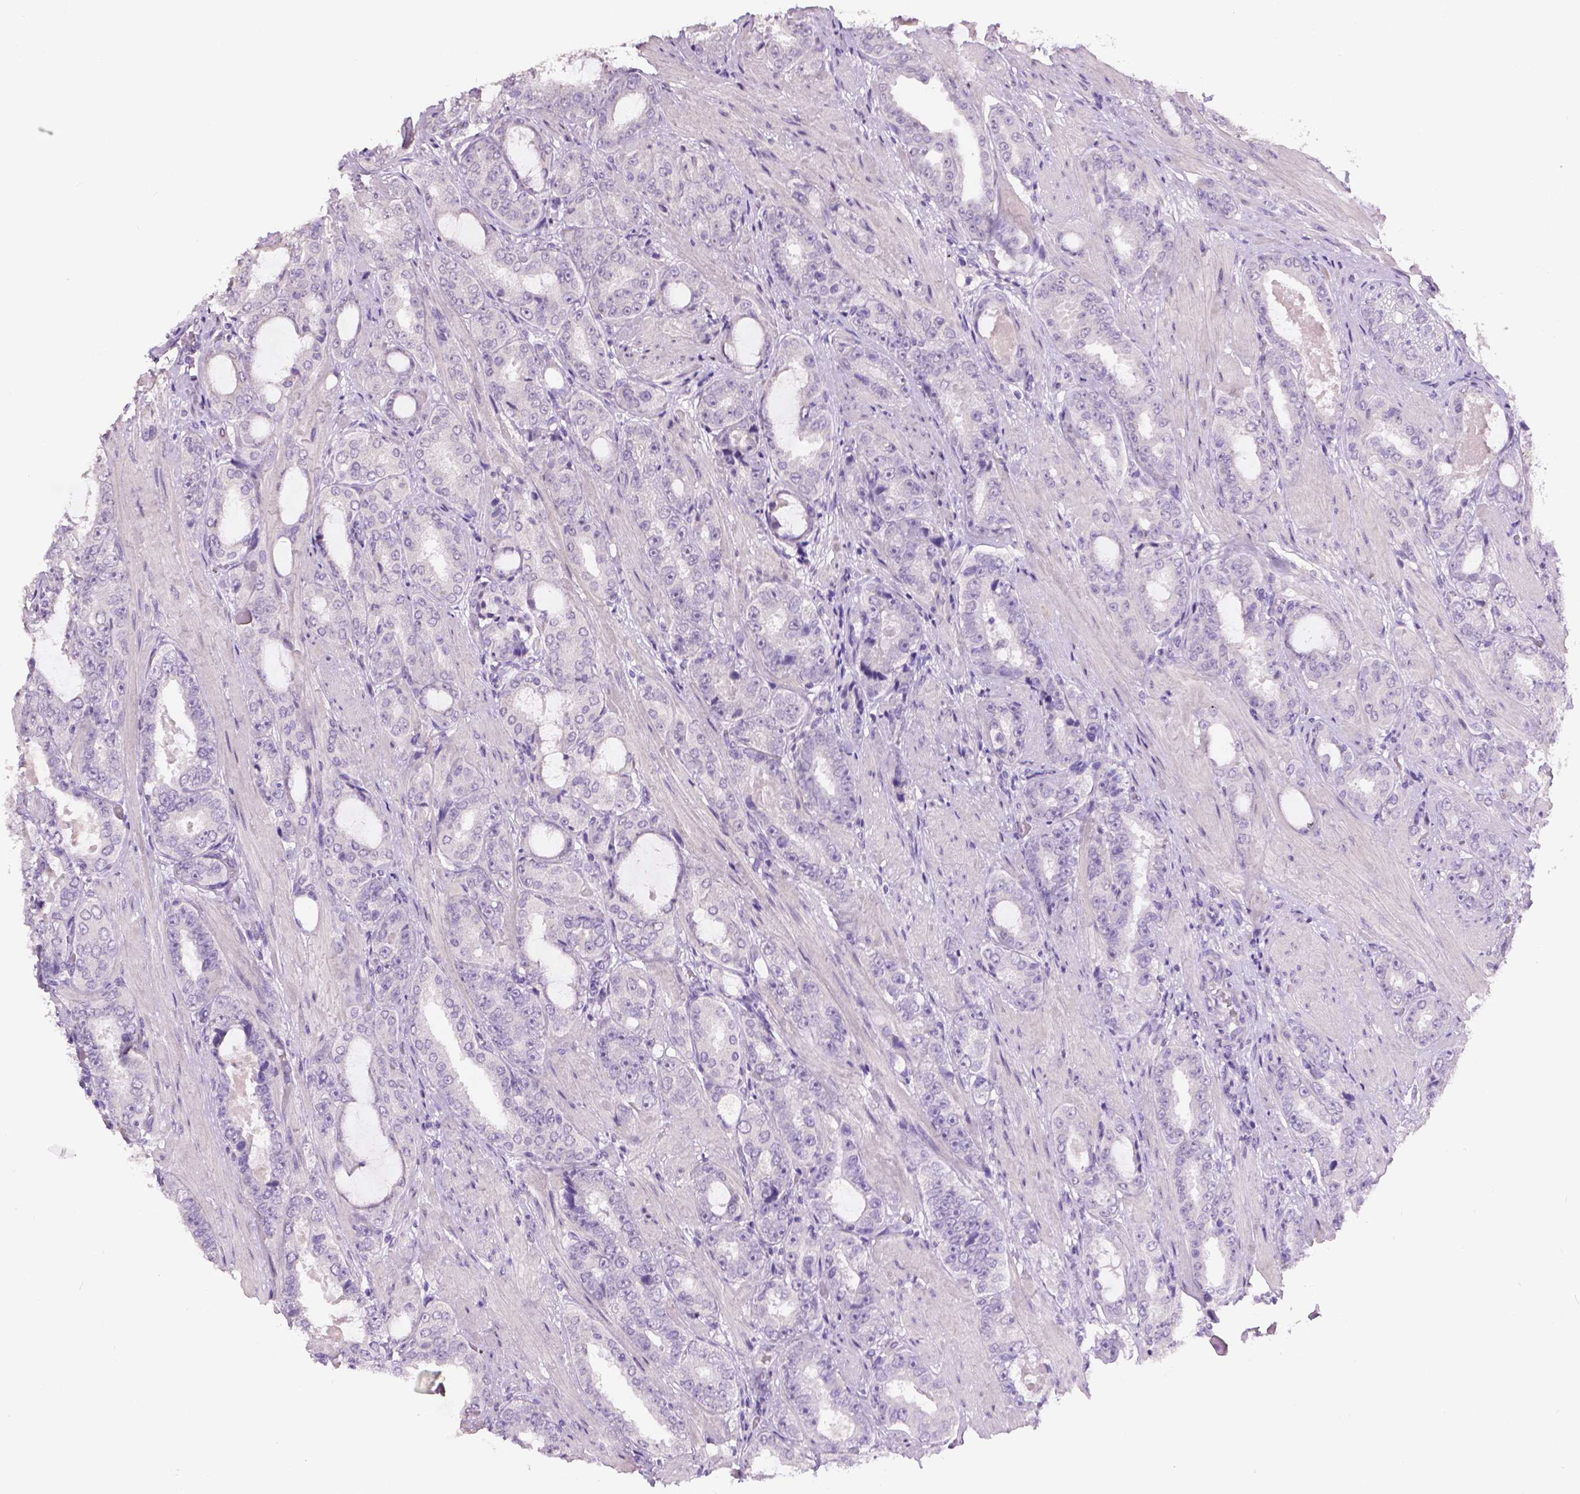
{"staining": {"intensity": "negative", "quantity": "none", "location": "none"}, "tissue": "prostate cancer", "cell_type": "Tumor cells", "image_type": "cancer", "snomed": [{"axis": "morphology", "description": "Adenocarcinoma, High grade"}, {"axis": "topography", "description": "Prostate"}], "caption": "This is a histopathology image of immunohistochemistry staining of prostate adenocarcinoma (high-grade), which shows no staining in tumor cells.", "gene": "TNNI2", "patient": {"sex": "male", "age": 63}}